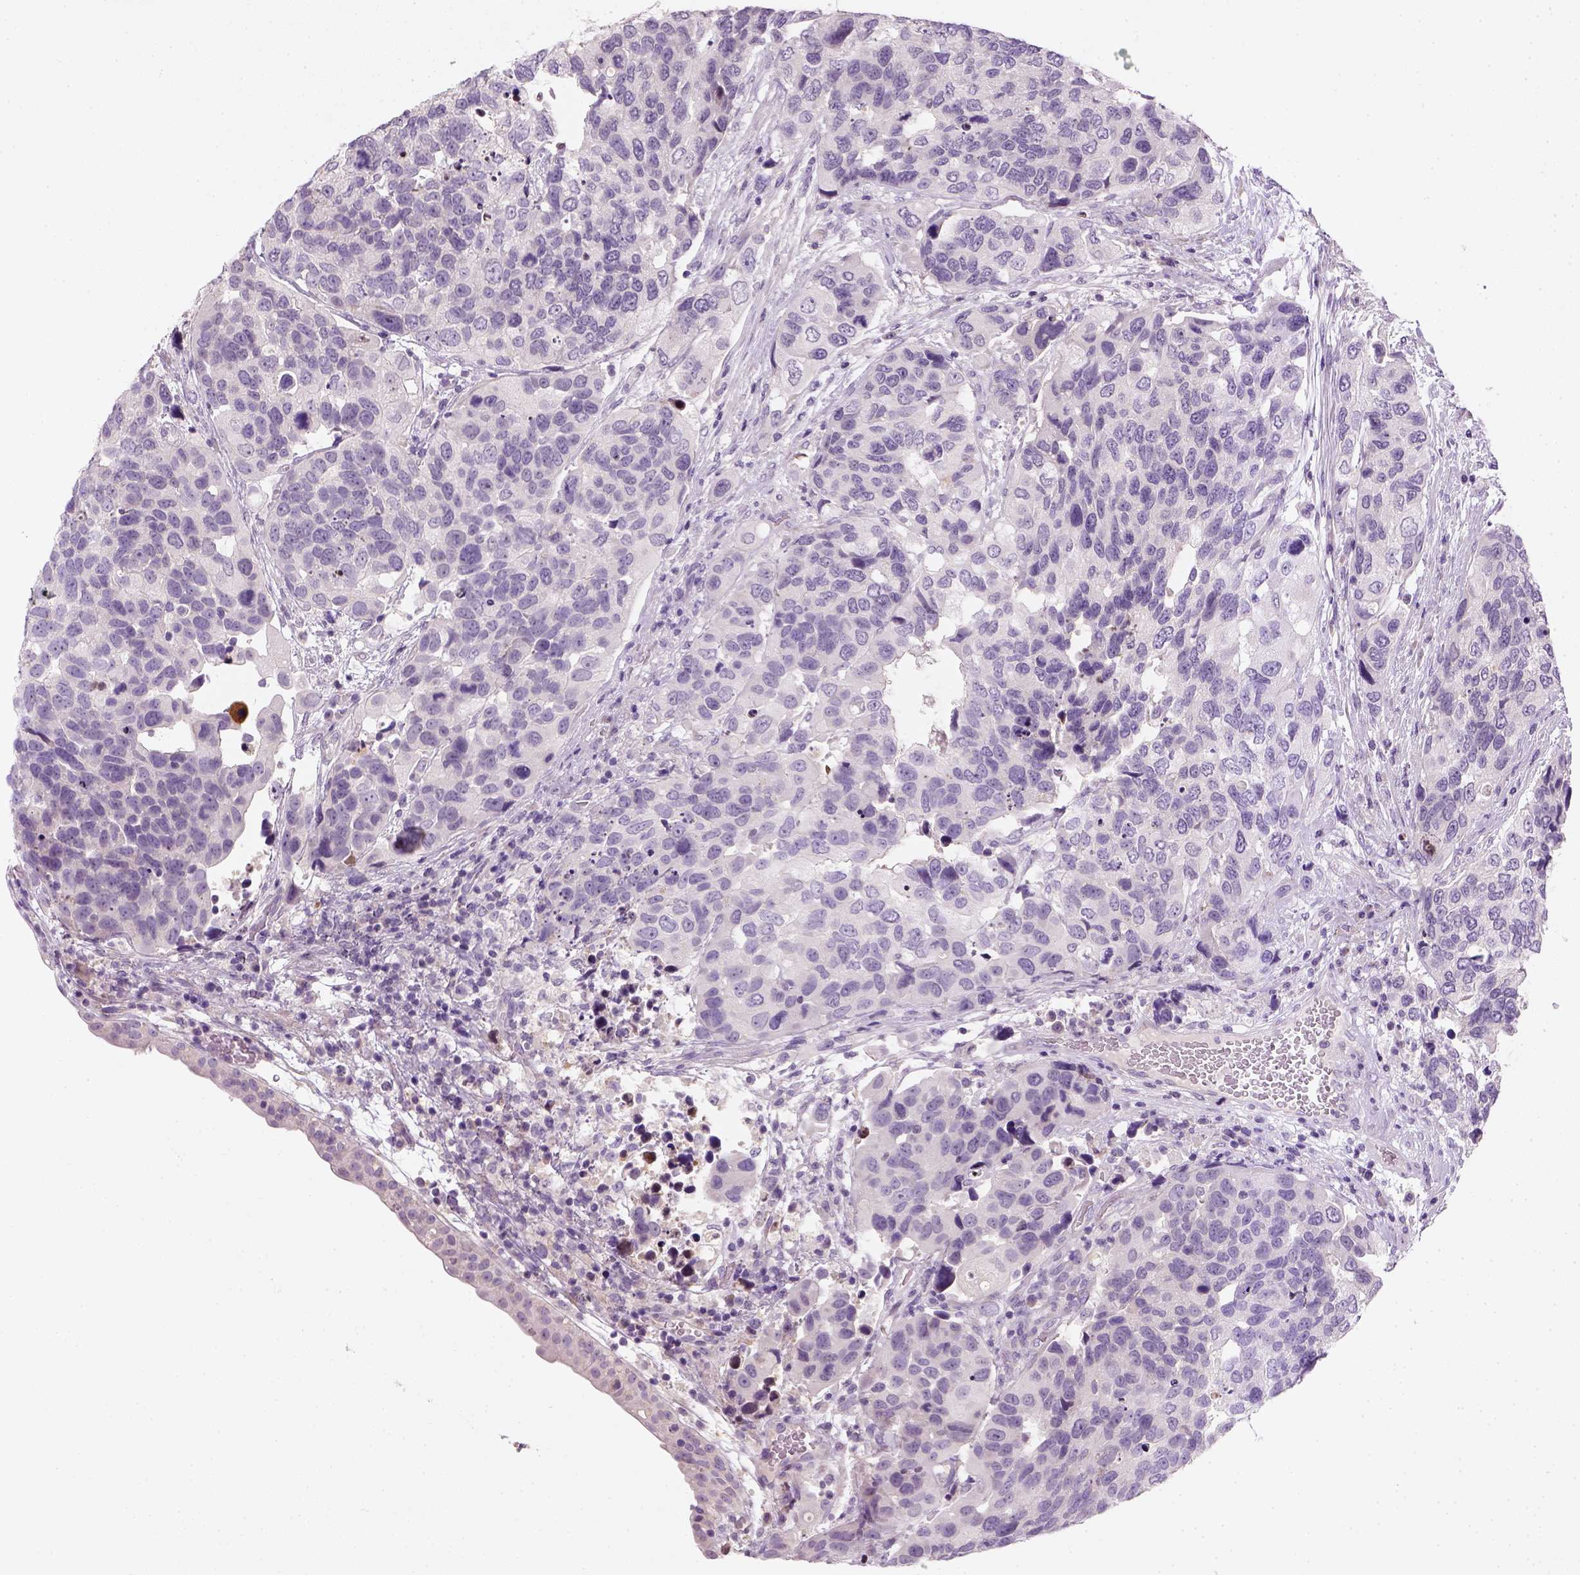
{"staining": {"intensity": "negative", "quantity": "none", "location": "none"}, "tissue": "urothelial cancer", "cell_type": "Tumor cells", "image_type": "cancer", "snomed": [{"axis": "morphology", "description": "Urothelial carcinoma, High grade"}, {"axis": "topography", "description": "Urinary bladder"}], "caption": "Immunohistochemistry image of neoplastic tissue: human urothelial cancer stained with DAB (3,3'-diaminobenzidine) shows no significant protein staining in tumor cells. (IHC, brightfield microscopy, high magnification).", "gene": "NUDT6", "patient": {"sex": "male", "age": 60}}